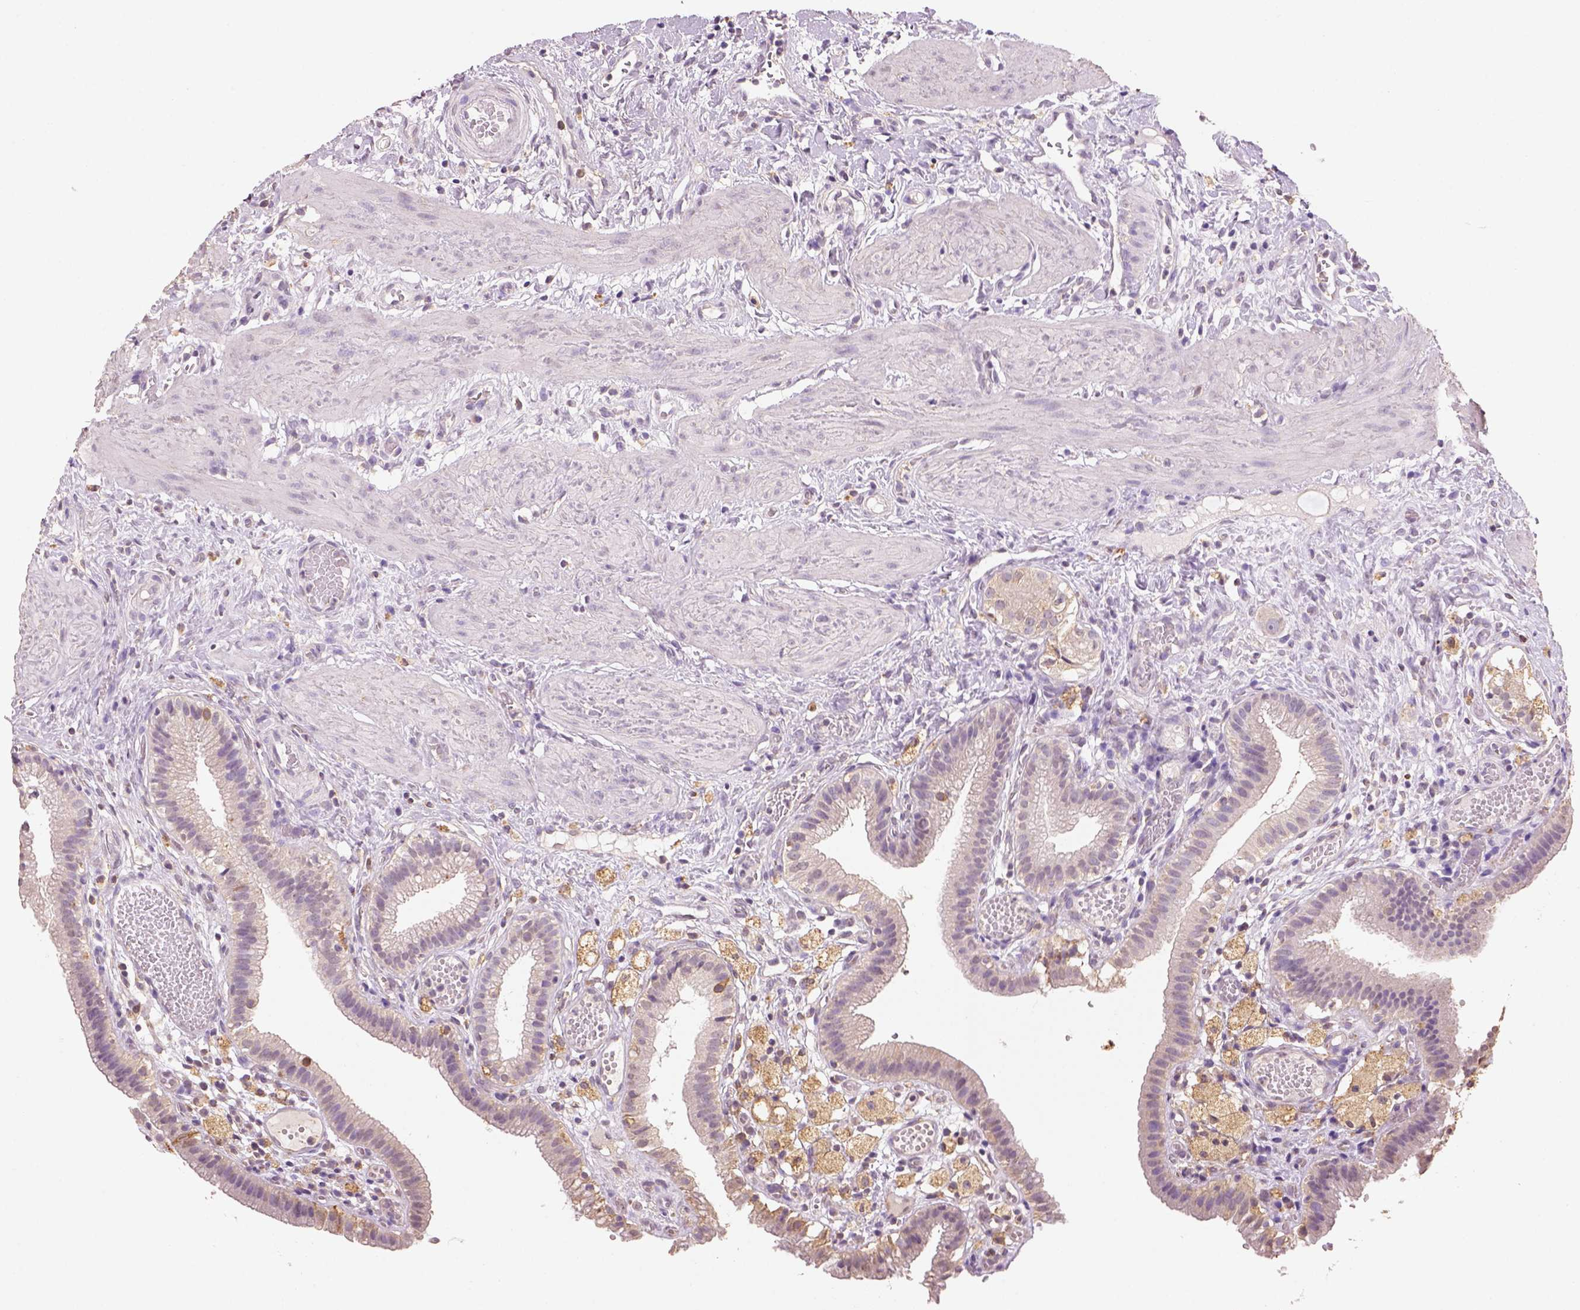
{"staining": {"intensity": "weak", "quantity": "<25%", "location": "cytoplasmic/membranous"}, "tissue": "gallbladder", "cell_type": "Glandular cells", "image_type": "normal", "snomed": [{"axis": "morphology", "description": "Normal tissue, NOS"}, {"axis": "topography", "description": "Gallbladder"}], "caption": "Human gallbladder stained for a protein using immunohistochemistry exhibits no staining in glandular cells.", "gene": "AP2B1", "patient": {"sex": "female", "age": 24}}